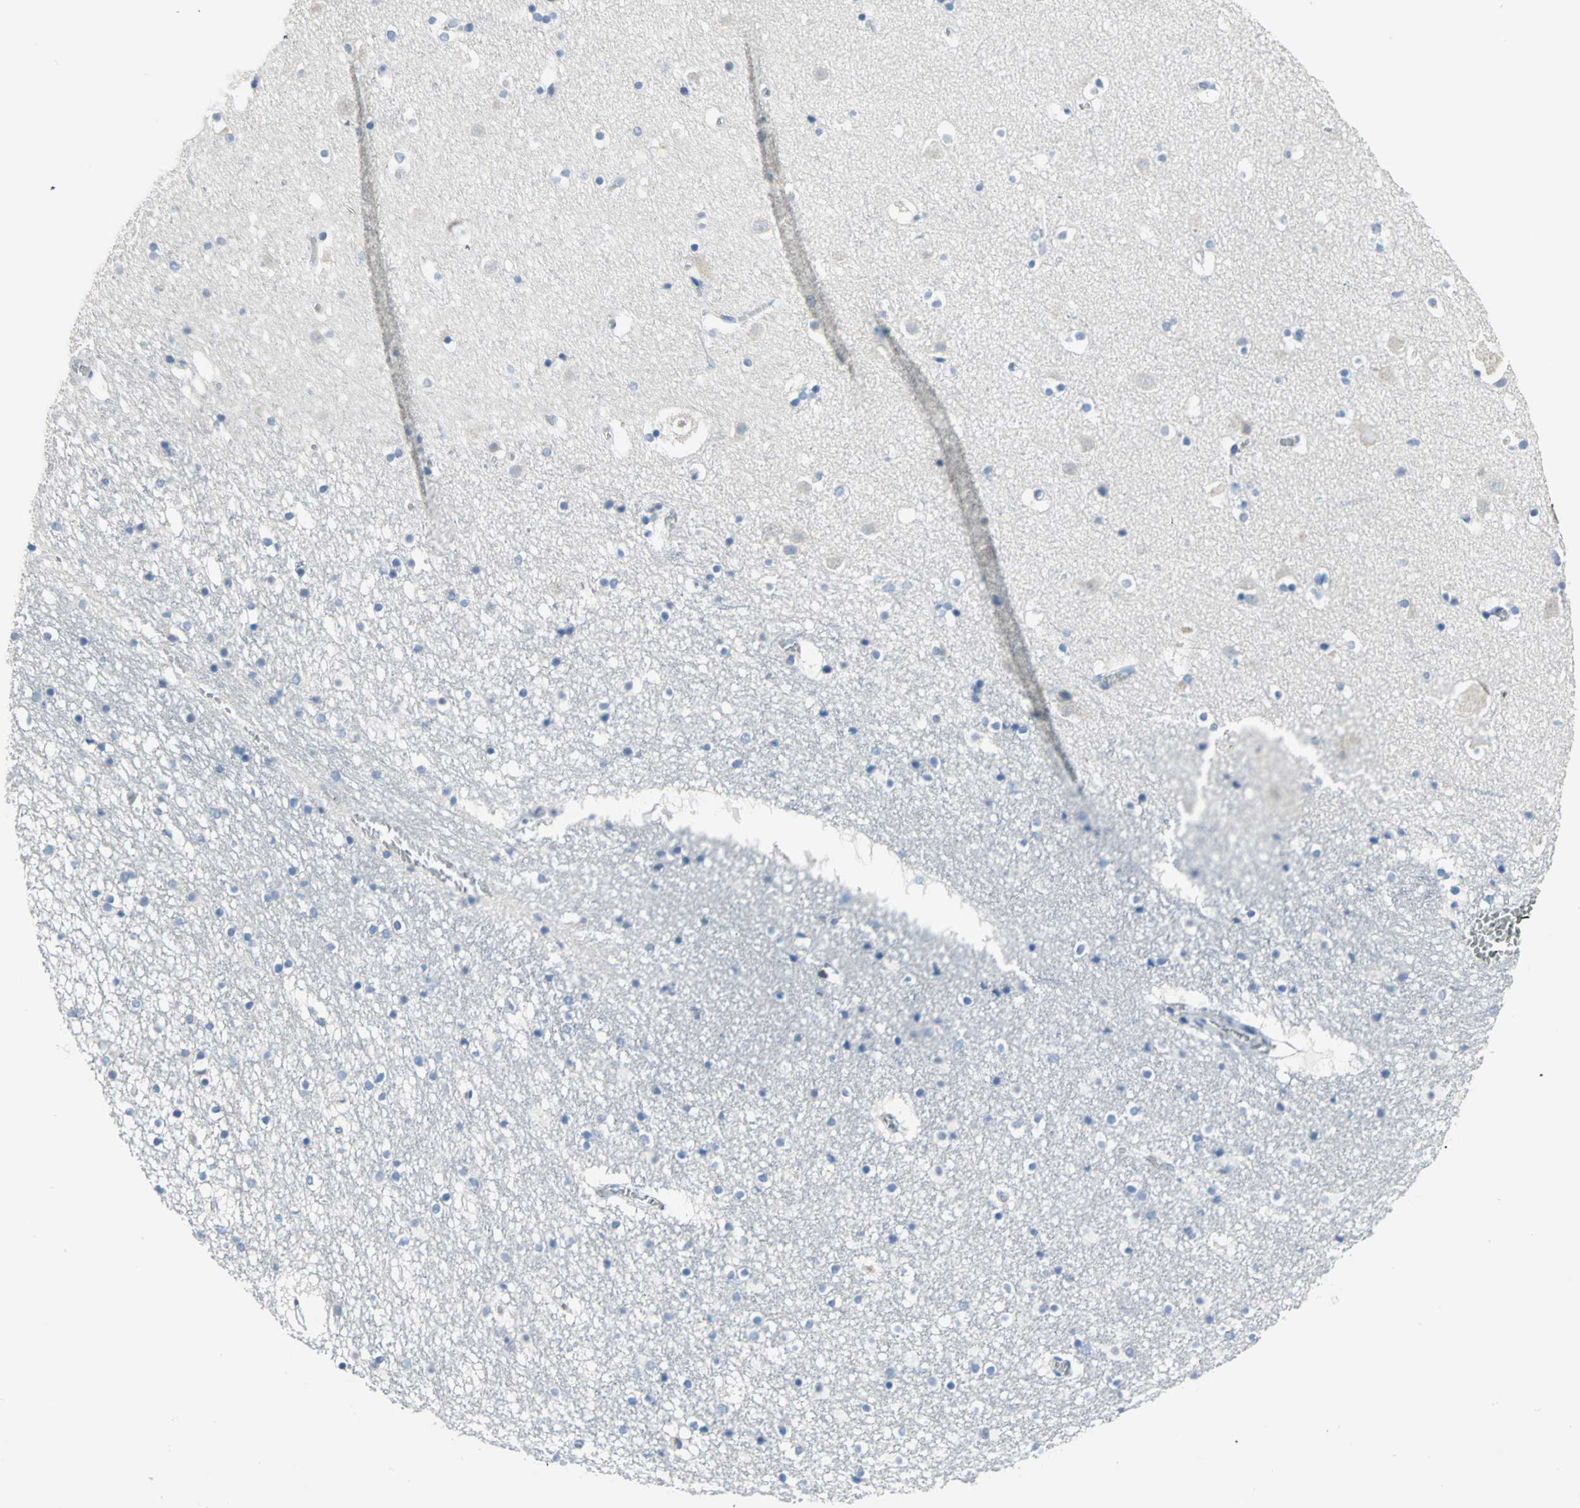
{"staining": {"intensity": "negative", "quantity": "none", "location": "none"}, "tissue": "caudate", "cell_type": "Glial cells", "image_type": "normal", "snomed": [{"axis": "morphology", "description": "Normal tissue, NOS"}, {"axis": "topography", "description": "Lateral ventricle wall"}], "caption": "DAB immunohistochemical staining of normal human caudate demonstrates no significant positivity in glial cells.", "gene": "MCM3", "patient": {"sex": "male", "age": 45}}